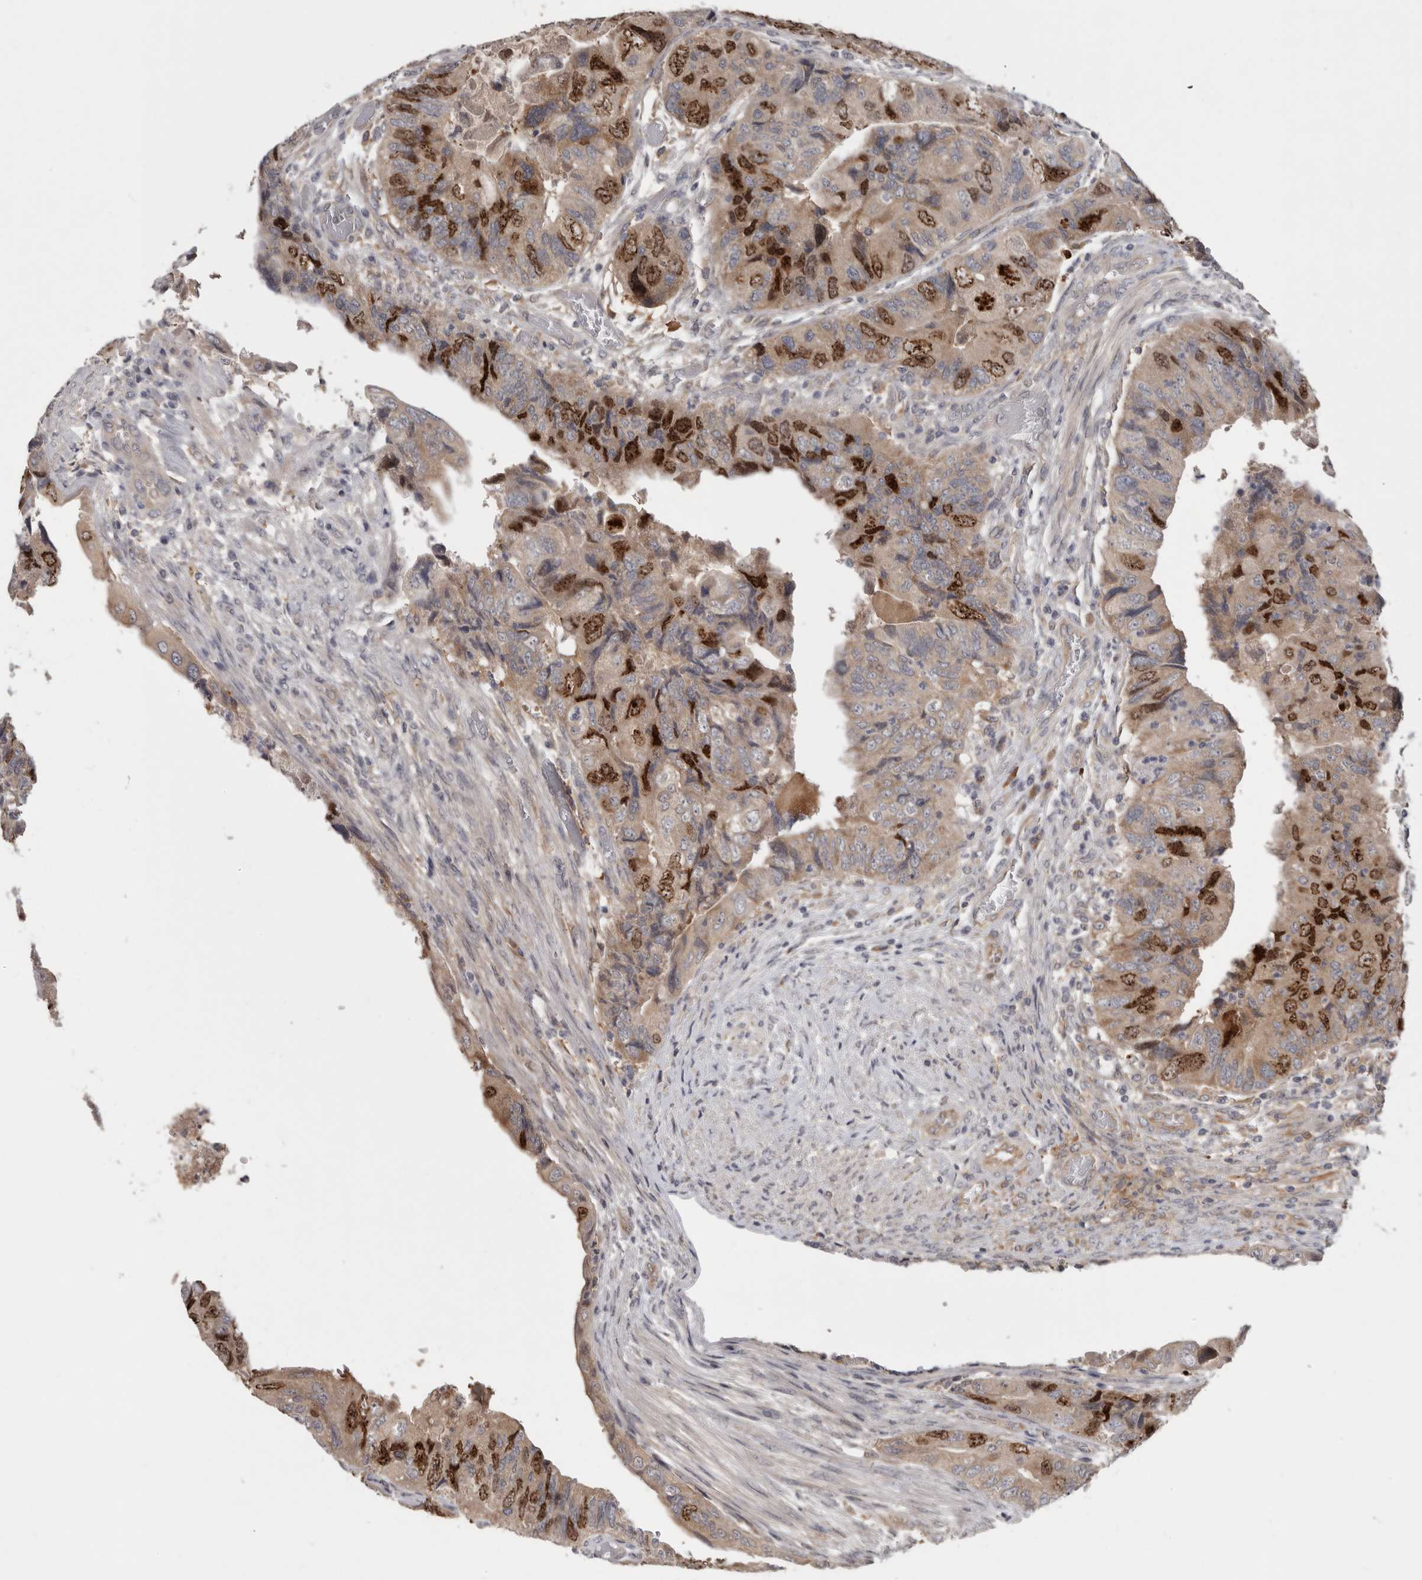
{"staining": {"intensity": "strong", "quantity": "25%-75%", "location": "nuclear"}, "tissue": "colorectal cancer", "cell_type": "Tumor cells", "image_type": "cancer", "snomed": [{"axis": "morphology", "description": "Adenocarcinoma, NOS"}, {"axis": "topography", "description": "Rectum"}], "caption": "Brown immunohistochemical staining in human colorectal cancer (adenocarcinoma) demonstrates strong nuclear staining in about 25%-75% of tumor cells. The staining was performed using DAB to visualize the protein expression in brown, while the nuclei were stained in blue with hematoxylin (Magnification: 20x).", "gene": "CDCA8", "patient": {"sex": "male", "age": 63}}